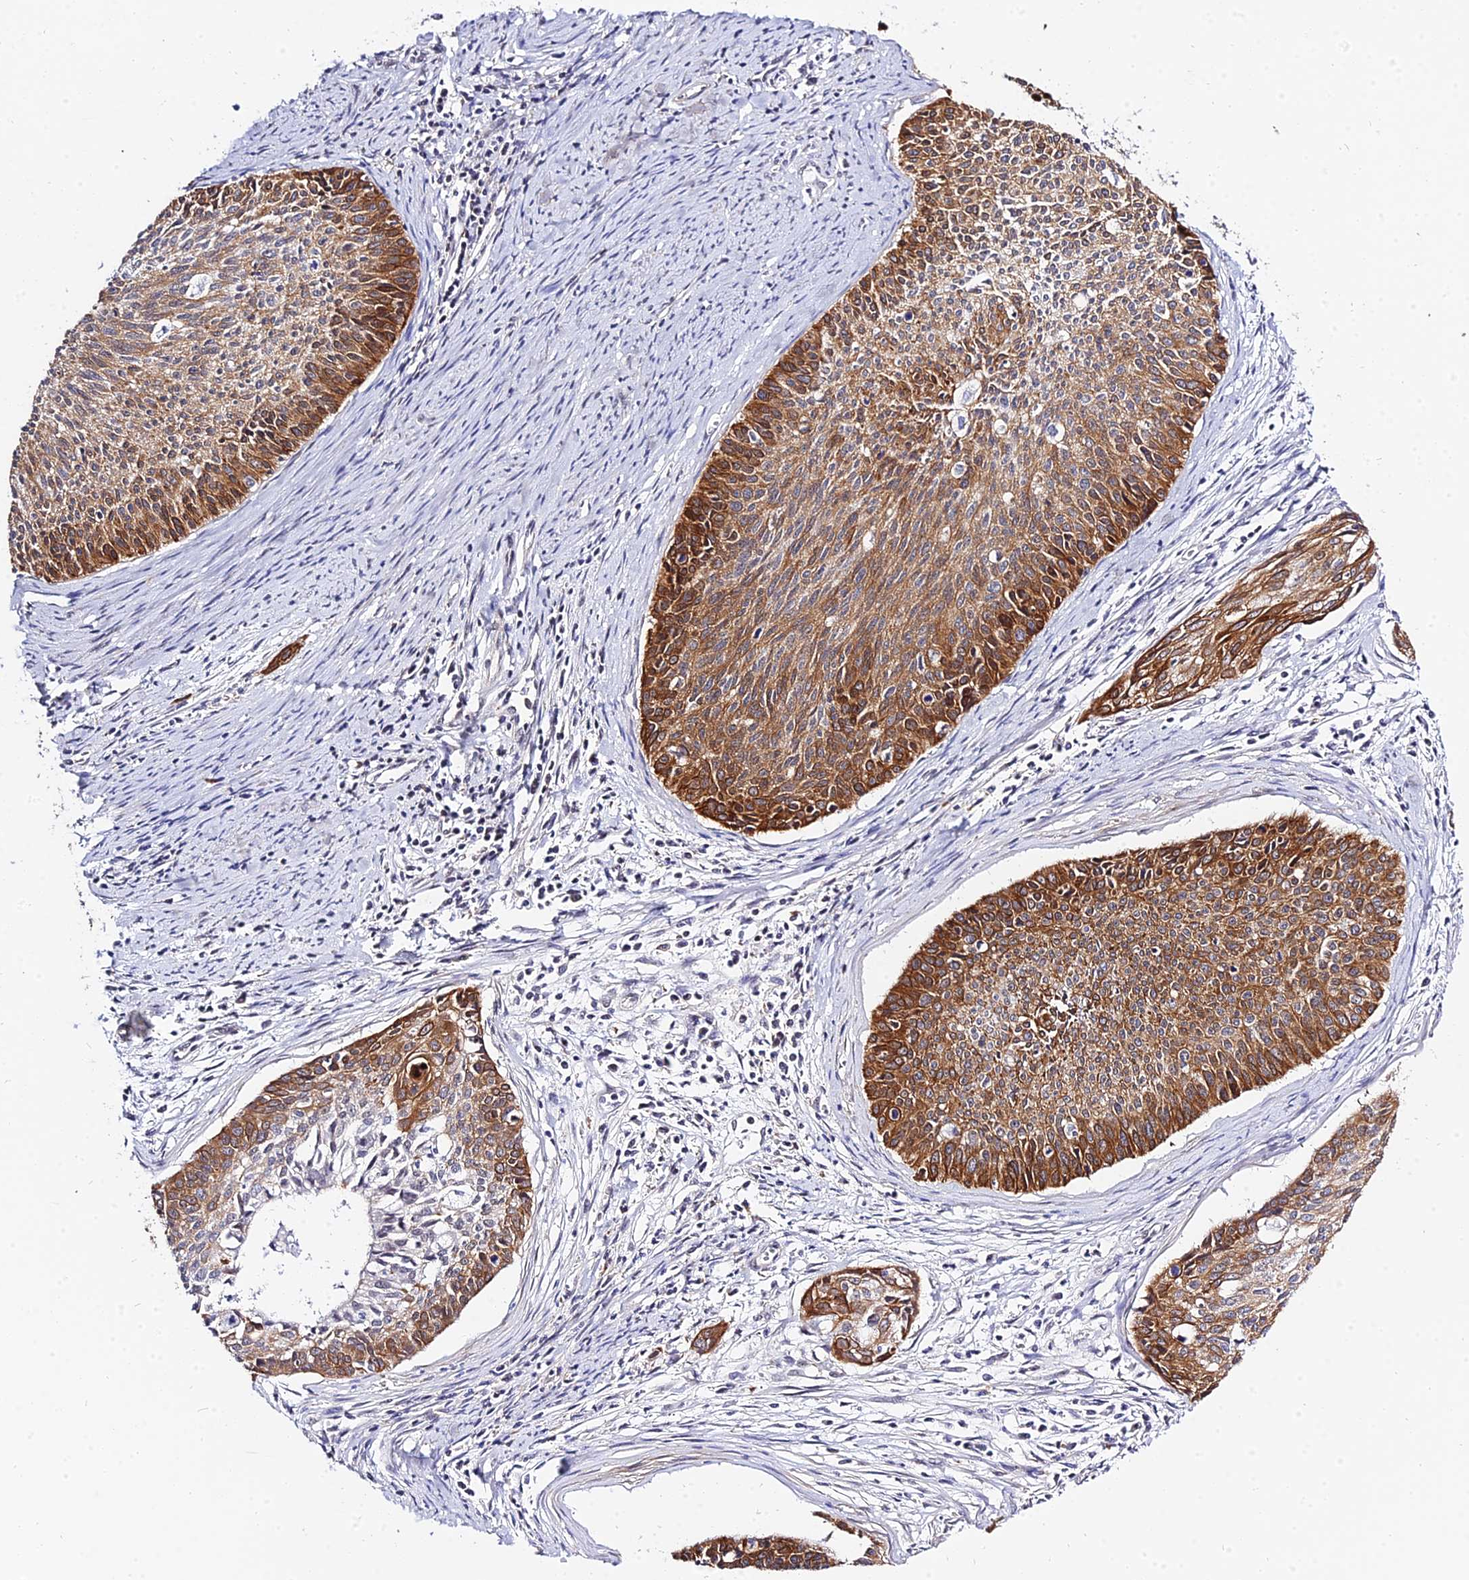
{"staining": {"intensity": "strong", "quantity": ">75%", "location": "cytoplasmic/membranous"}, "tissue": "cervical cancer", "cell_type": "Tumor cells", "image_type": "cancer", "snomed": [{"axis": "morphology", "description": "Squamous cell carcinoma, NOS"}, {"axis": "topography", "description": "Cervix"}], "caption": "Protein expression by IHC exhibits strong cytoplasmic/membranous positivity in approximately >75% of tumor cells in cervical cancer.", "gene": "ZNF628", "patient": {"sex": "female", "age": 55}}